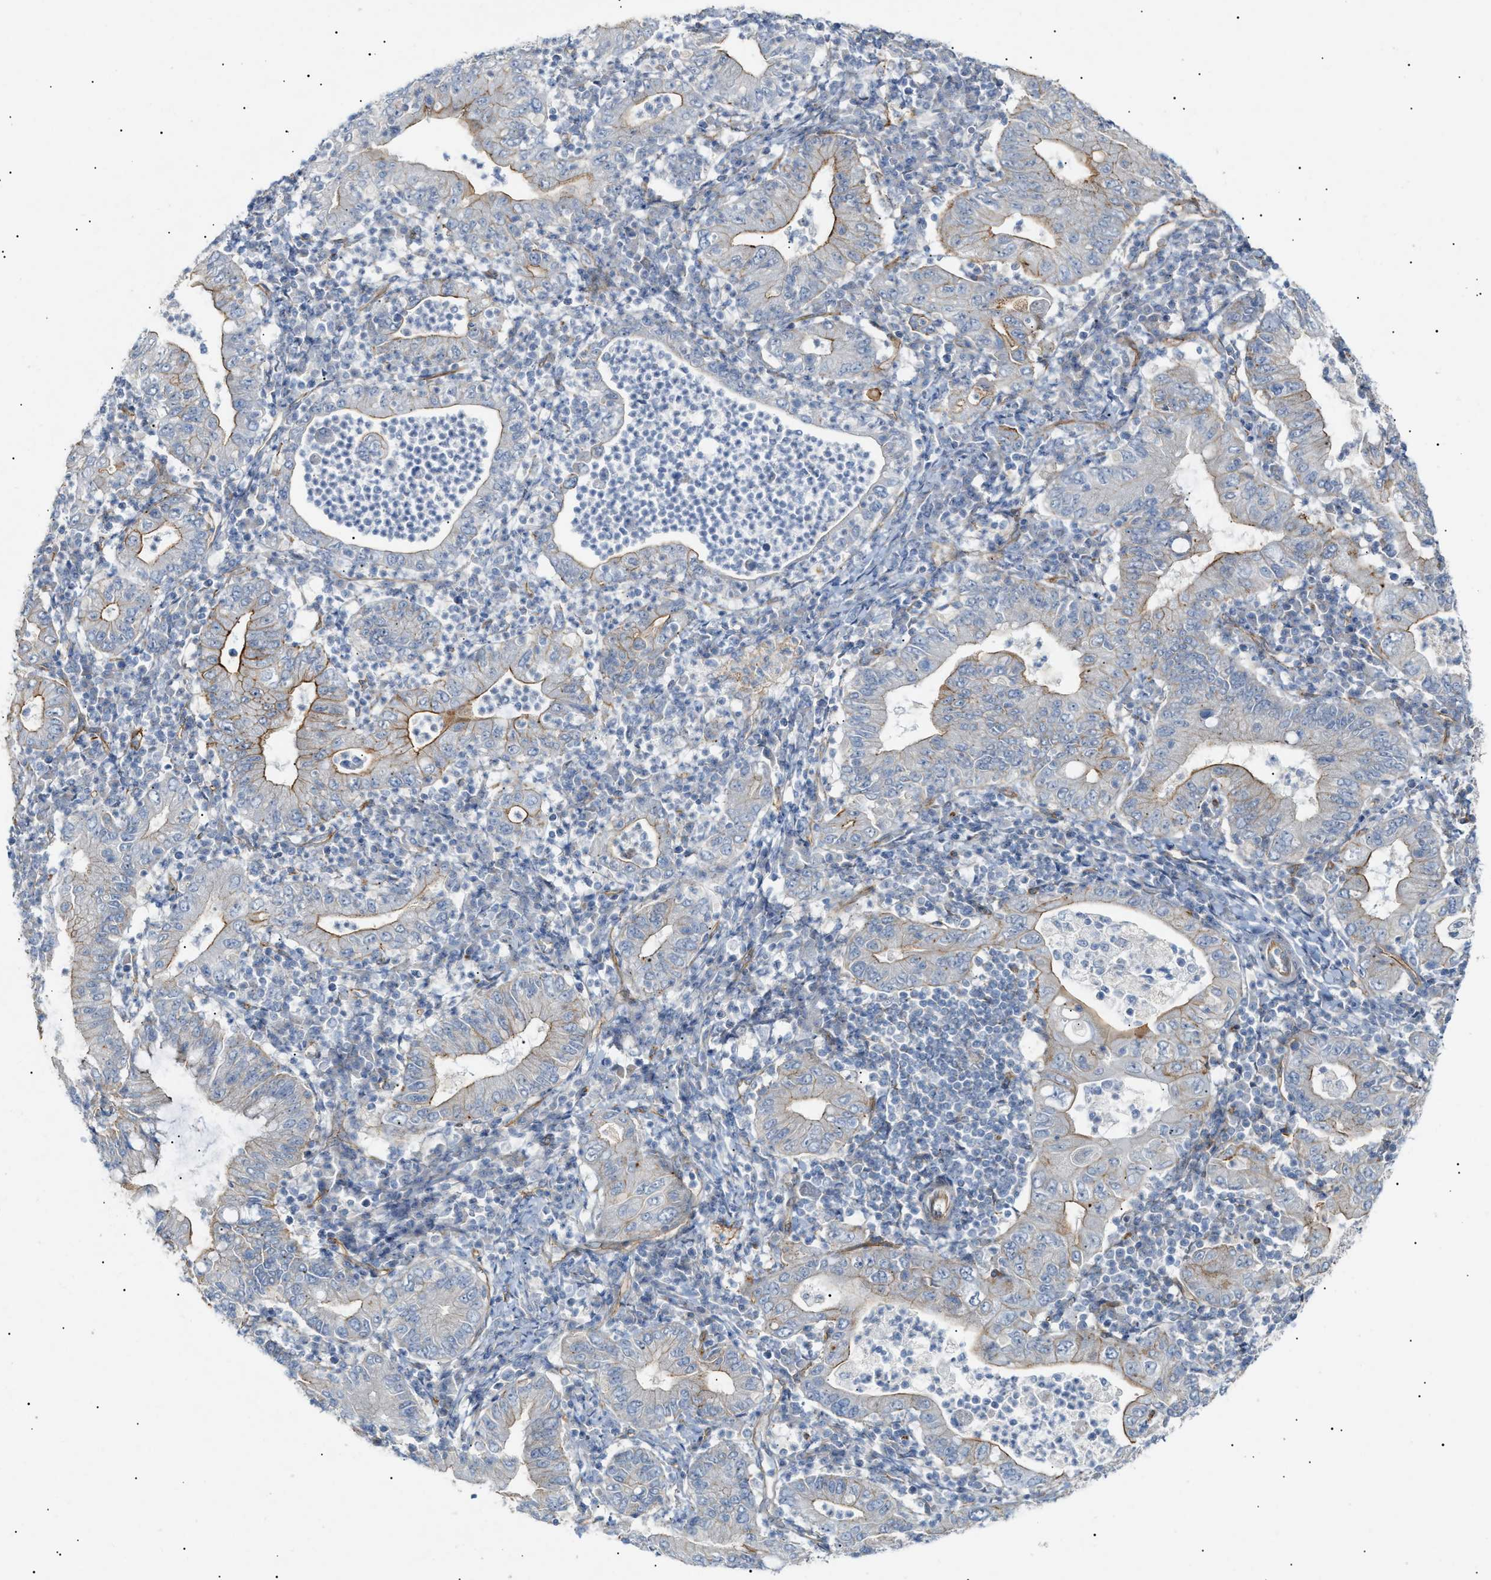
{"staining": {"intensity": "moderate", "quantity": "<25%", "location": "cytoplasmic/membranous"}, "tissue": "stomach cancer", "cell_type": "Tumor cells", "image_type": "cancer", "snomed": [{"axis": "morphology", "description": "Normal tissue, NOS"}, {"axis": "morphology", "description": "Adenocarcinoma, NOS"}, {"axis": "topography", "description": "Esophagus"}, {"axis": "topography", "description": "Stomach, upper"}, {"axis": "topography", "description": "Peripheral nerve tissue"}], "caption": "Stomach cancer stained with a brown dye exhibits moderate cytoplasmic/membranous positive staining in about <25% of tumor cells.", "gene": "ZFHX2", "patient": {"sex": "male", "age": 62}}